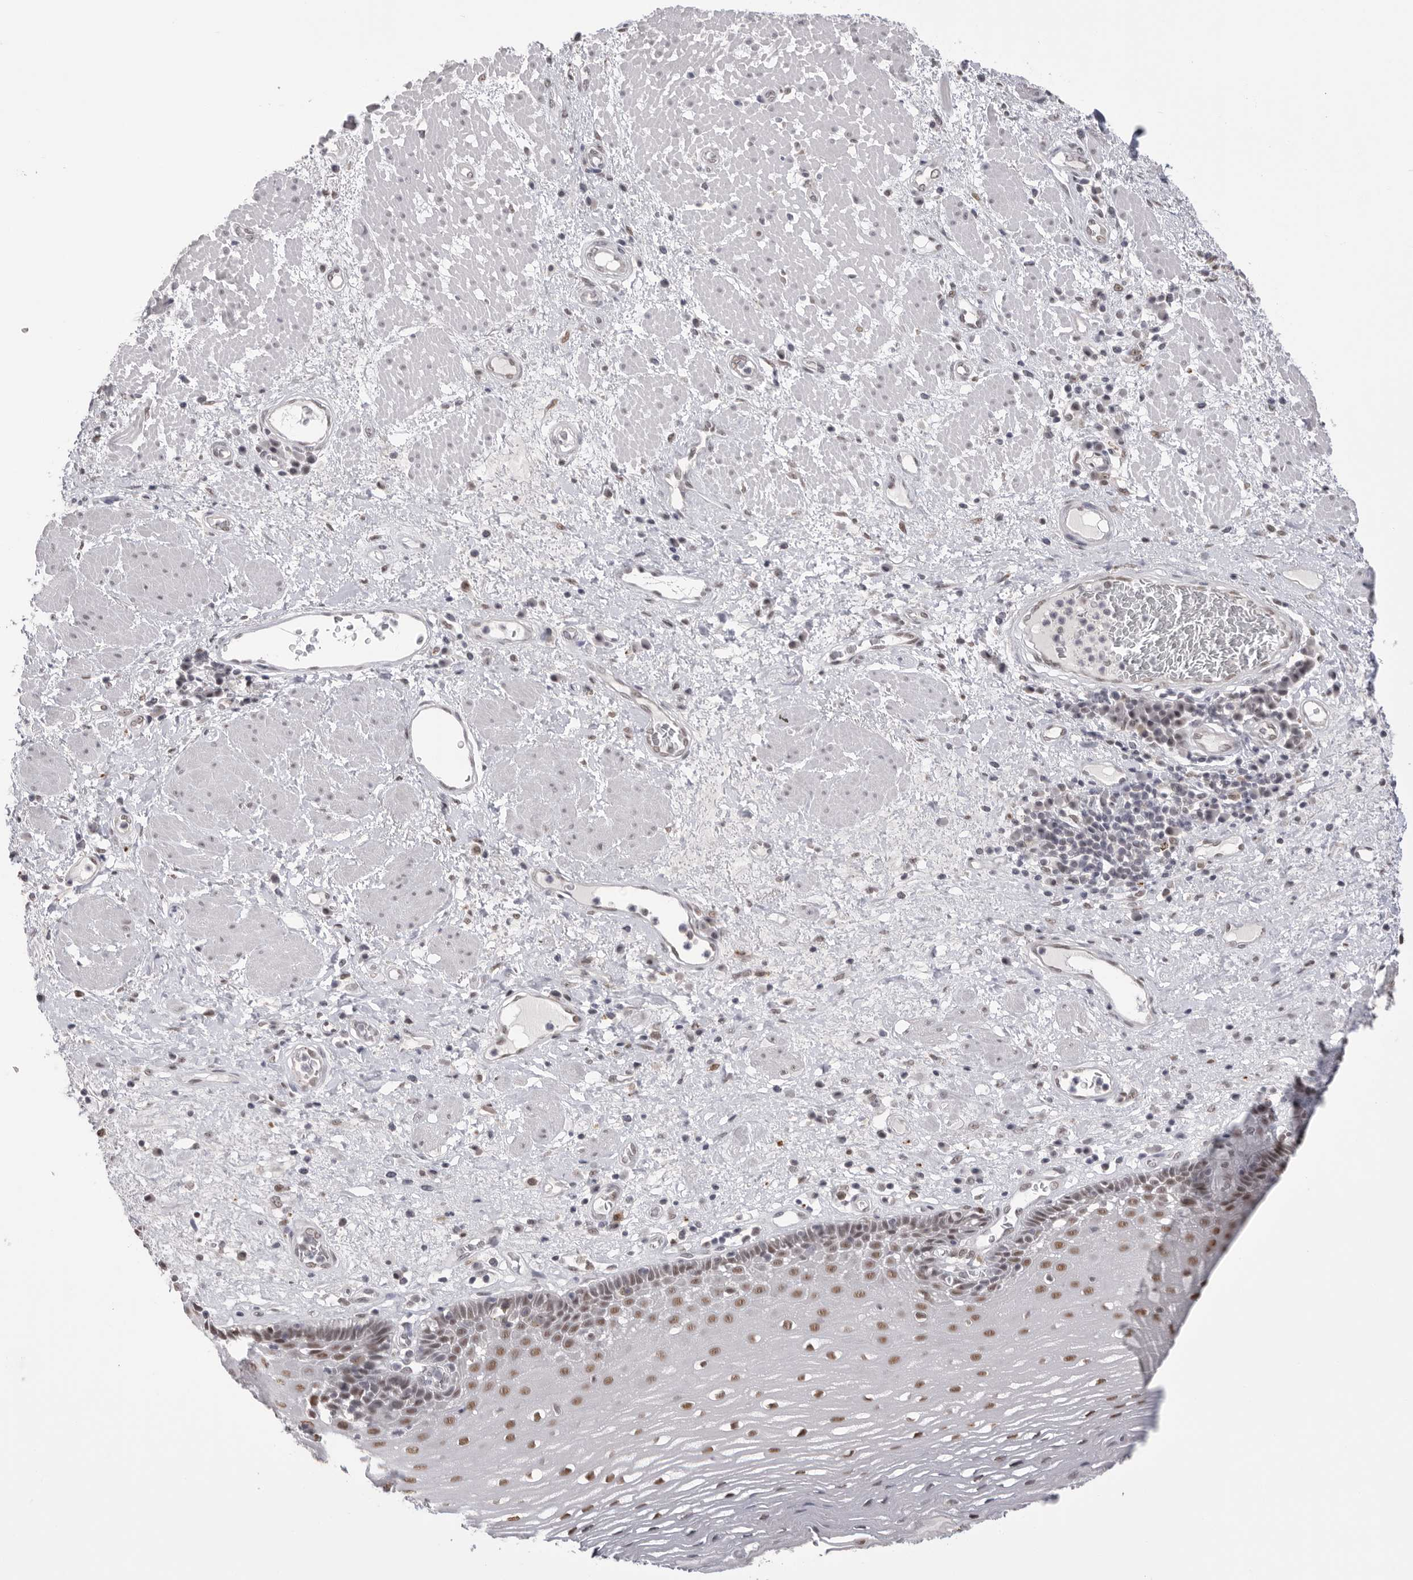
{"staining": {"intensity": "moderate", "quantity": "25%-75%", "location": "nuclear"}, "tissue": "esophagus", "cell_type": "Squamous epithelial cells", "image_type": "normal", "snomed": [{"axis": "morphology", "description": "Normal tissue, NOS"}, {"axis": "morphology", "description": "Adenocarcinoma, NOS"}, {"axis": "topography", "description": "Esophagus"}], "caption": "This image reveals unremarkable esophagus stained with immunohistochemistry (IHC) to label a protein in brown. The nuclear of squamous epithelial cells show moderate positivity for the protein. Nuclei are counter-stained blue.", "gene": "BCLAF3", "patient": {"sex": "male", "age": 62}}